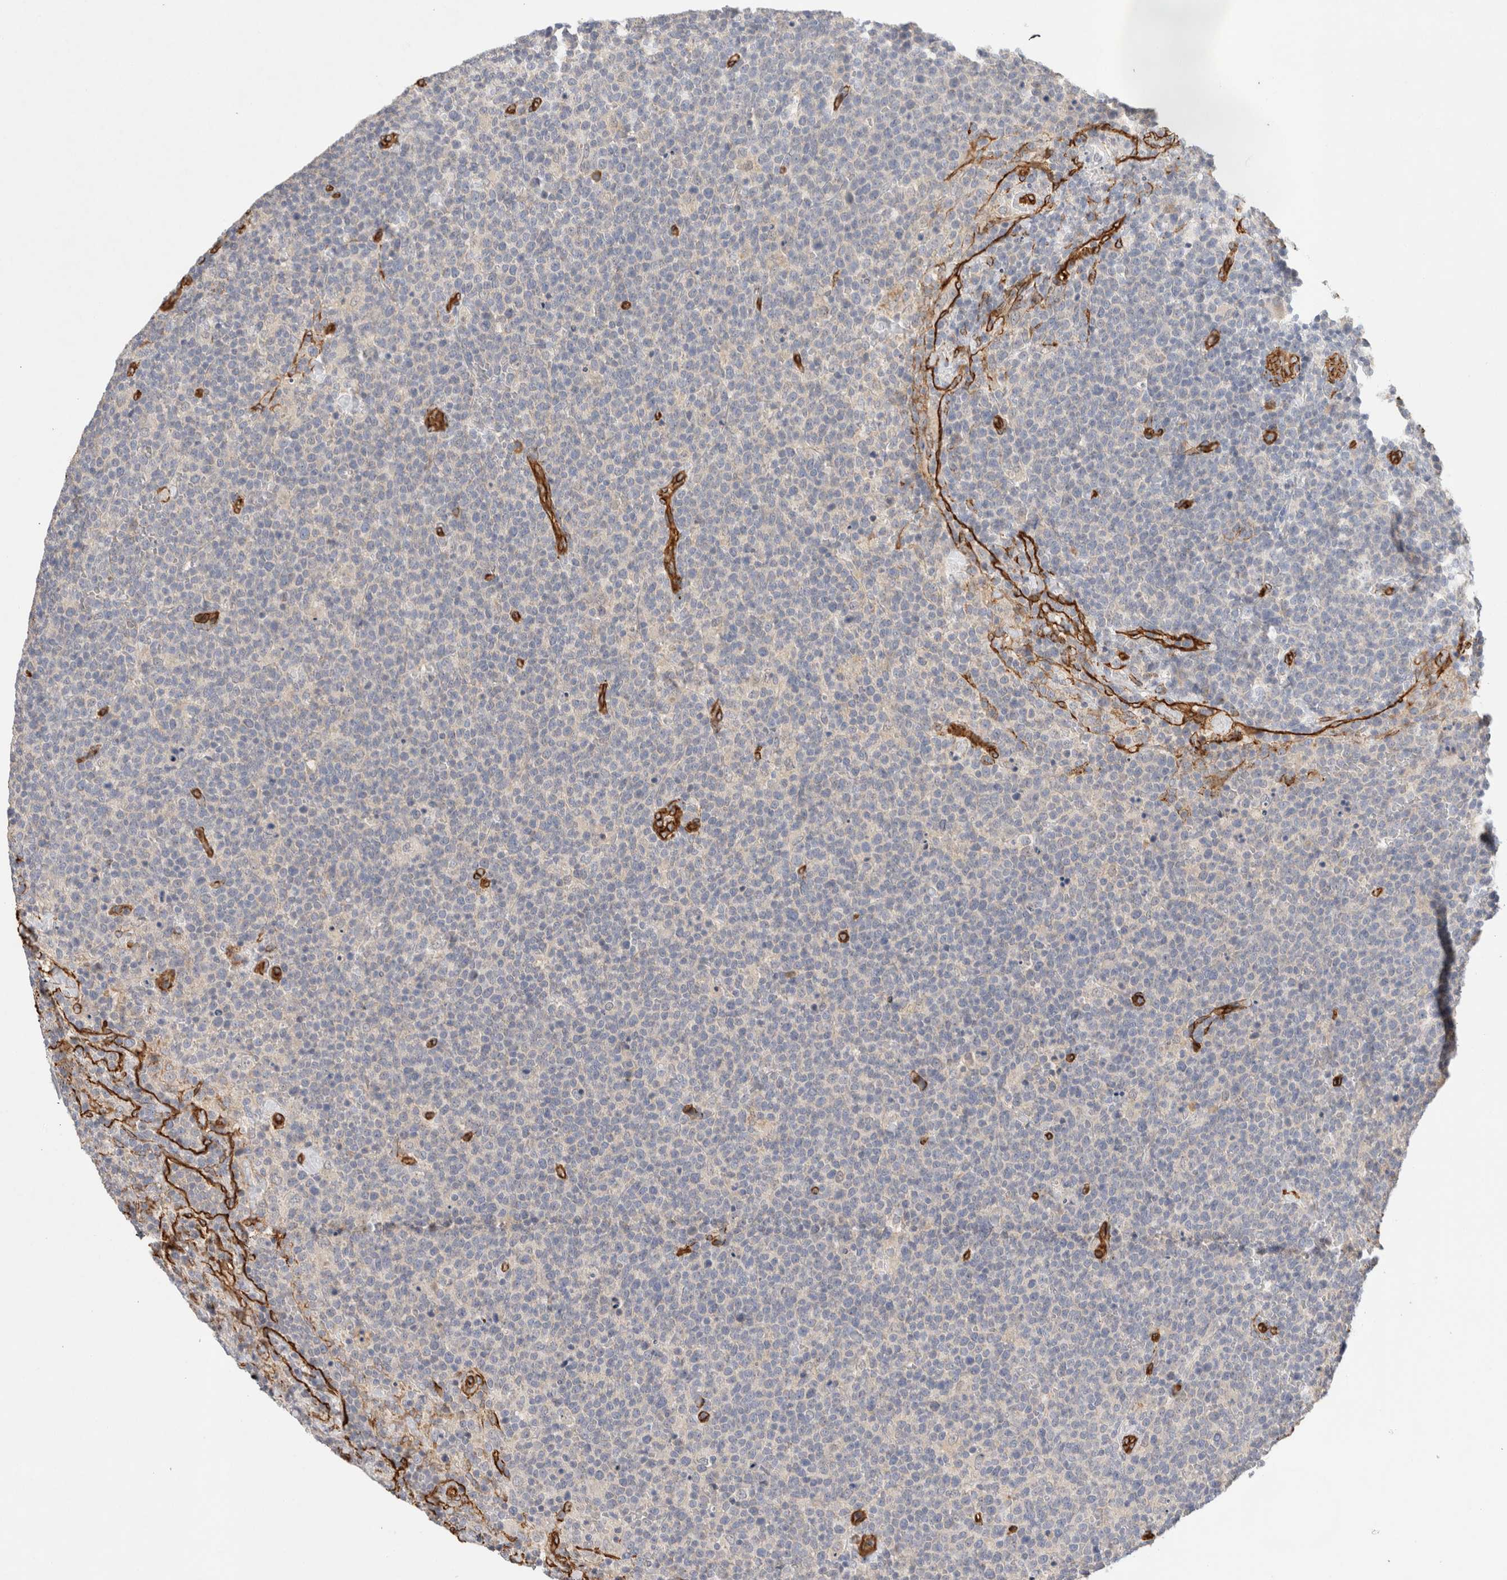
{"staining": {"intensity": "negative", "quantity": "none", "location": "none"}, "tissue": "lymphoma", "cell_type": "Tumor cells", "image_type": "cancer", "snomed": [{"axis": "morphology", "description": "Malignant lymphoma, non-Hodgkin's type, High grade"}, {"axis": "topography", "description": "Lymph node"}], "caption": "IHC micrograph of human malignant lymphoma, non-Hodgkin's type (high-grade) stained for a protein (brown), which shows no positivity in tumor cells.", "gene": "JMJD4", "patient": {"sex": "male", "age": 61}}